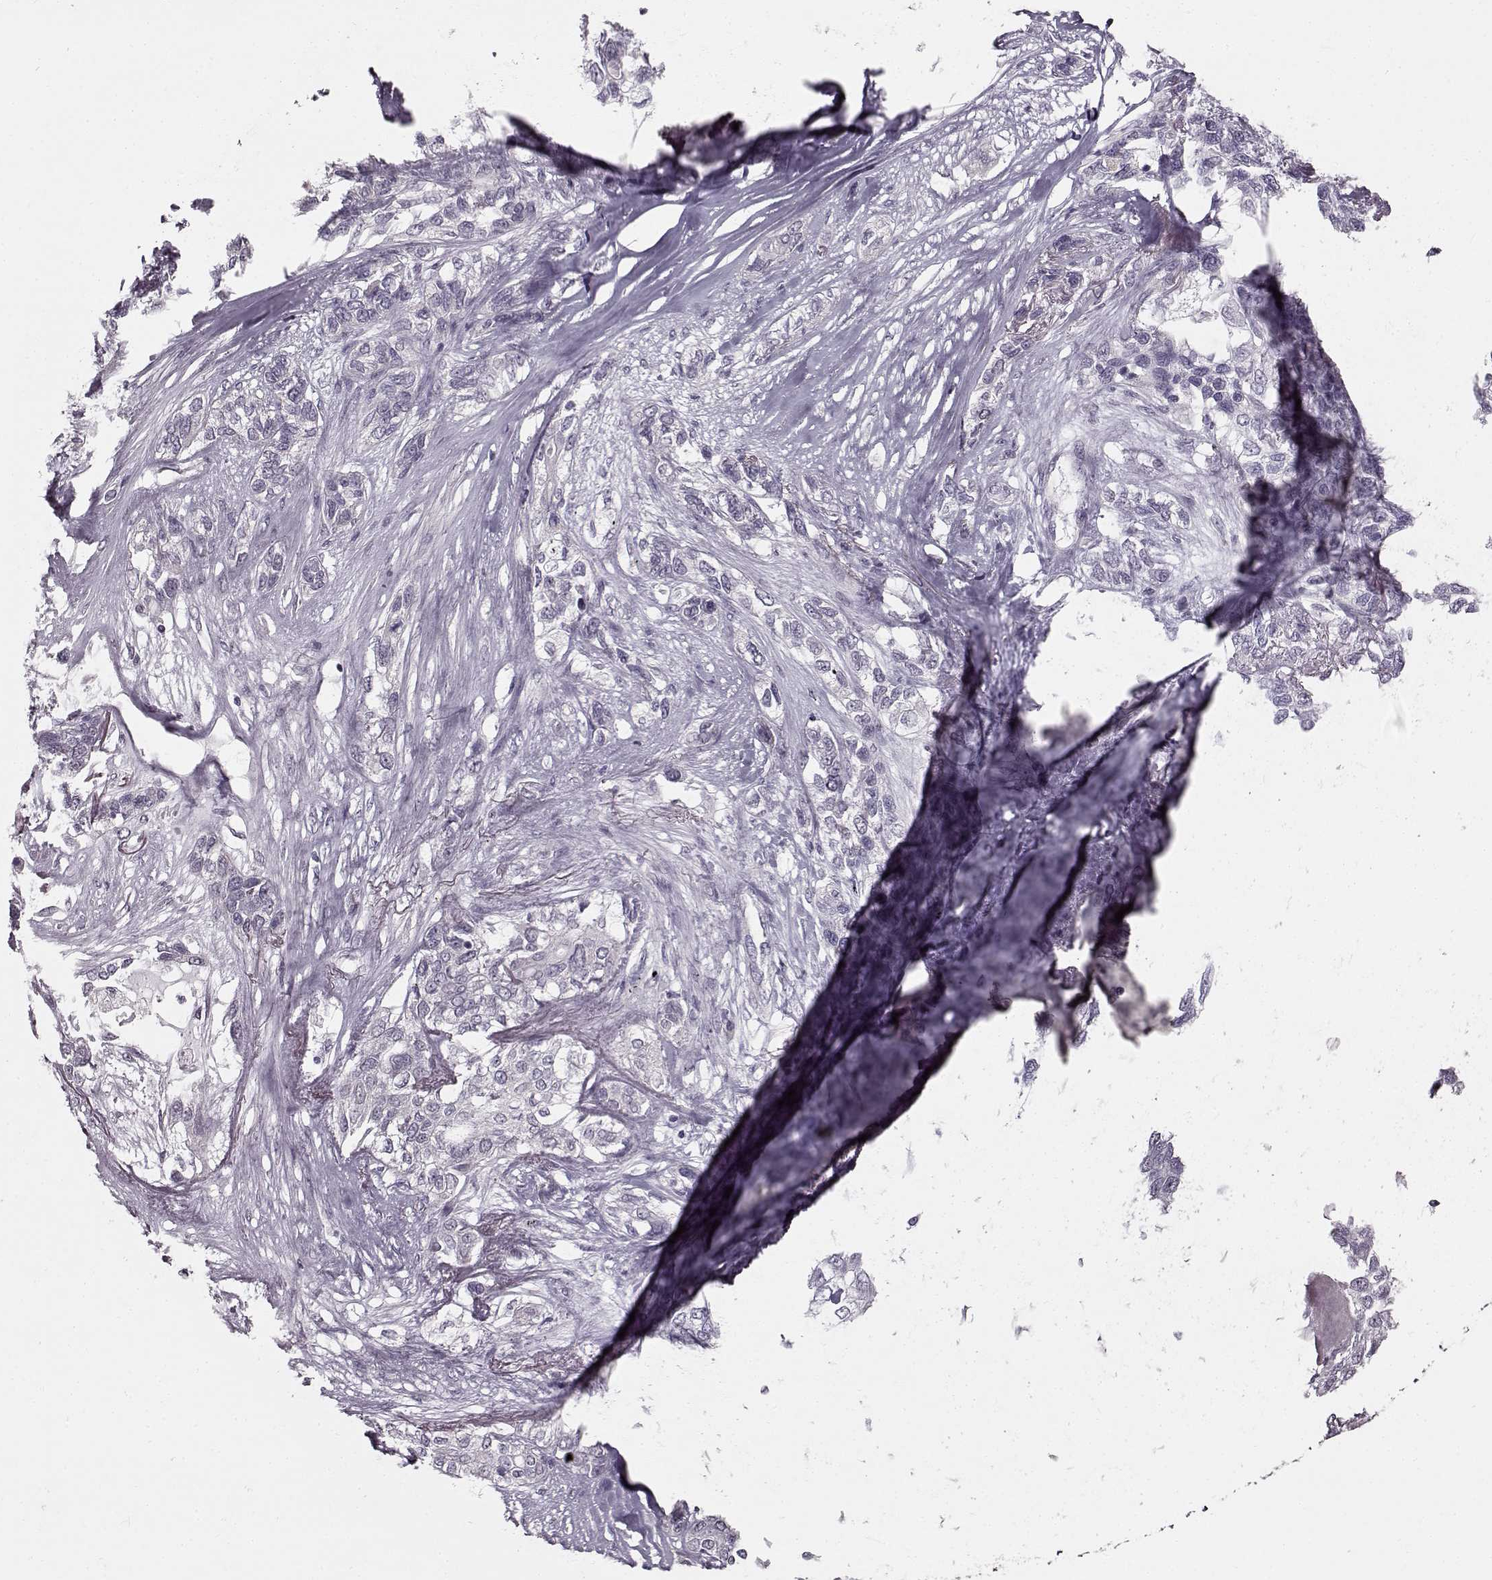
{"staining": {"intensity": "negative", "quantity": "none", "location": "none"}, "tissue": "lung cancer", "cell_type": "Tumor cells", "image_type": "cancer", "snomed": [{"axis": "morphology", "description": "Squamous cell carcinoma, NOS"}, {"axis": "topography", "description": "Lung"}], "caption": "Tumor cells show no significant staining in squamous cell carcinoma (lung).", "gene": "MAP6D1", "patient": {"sex": "female", "age": 70}}